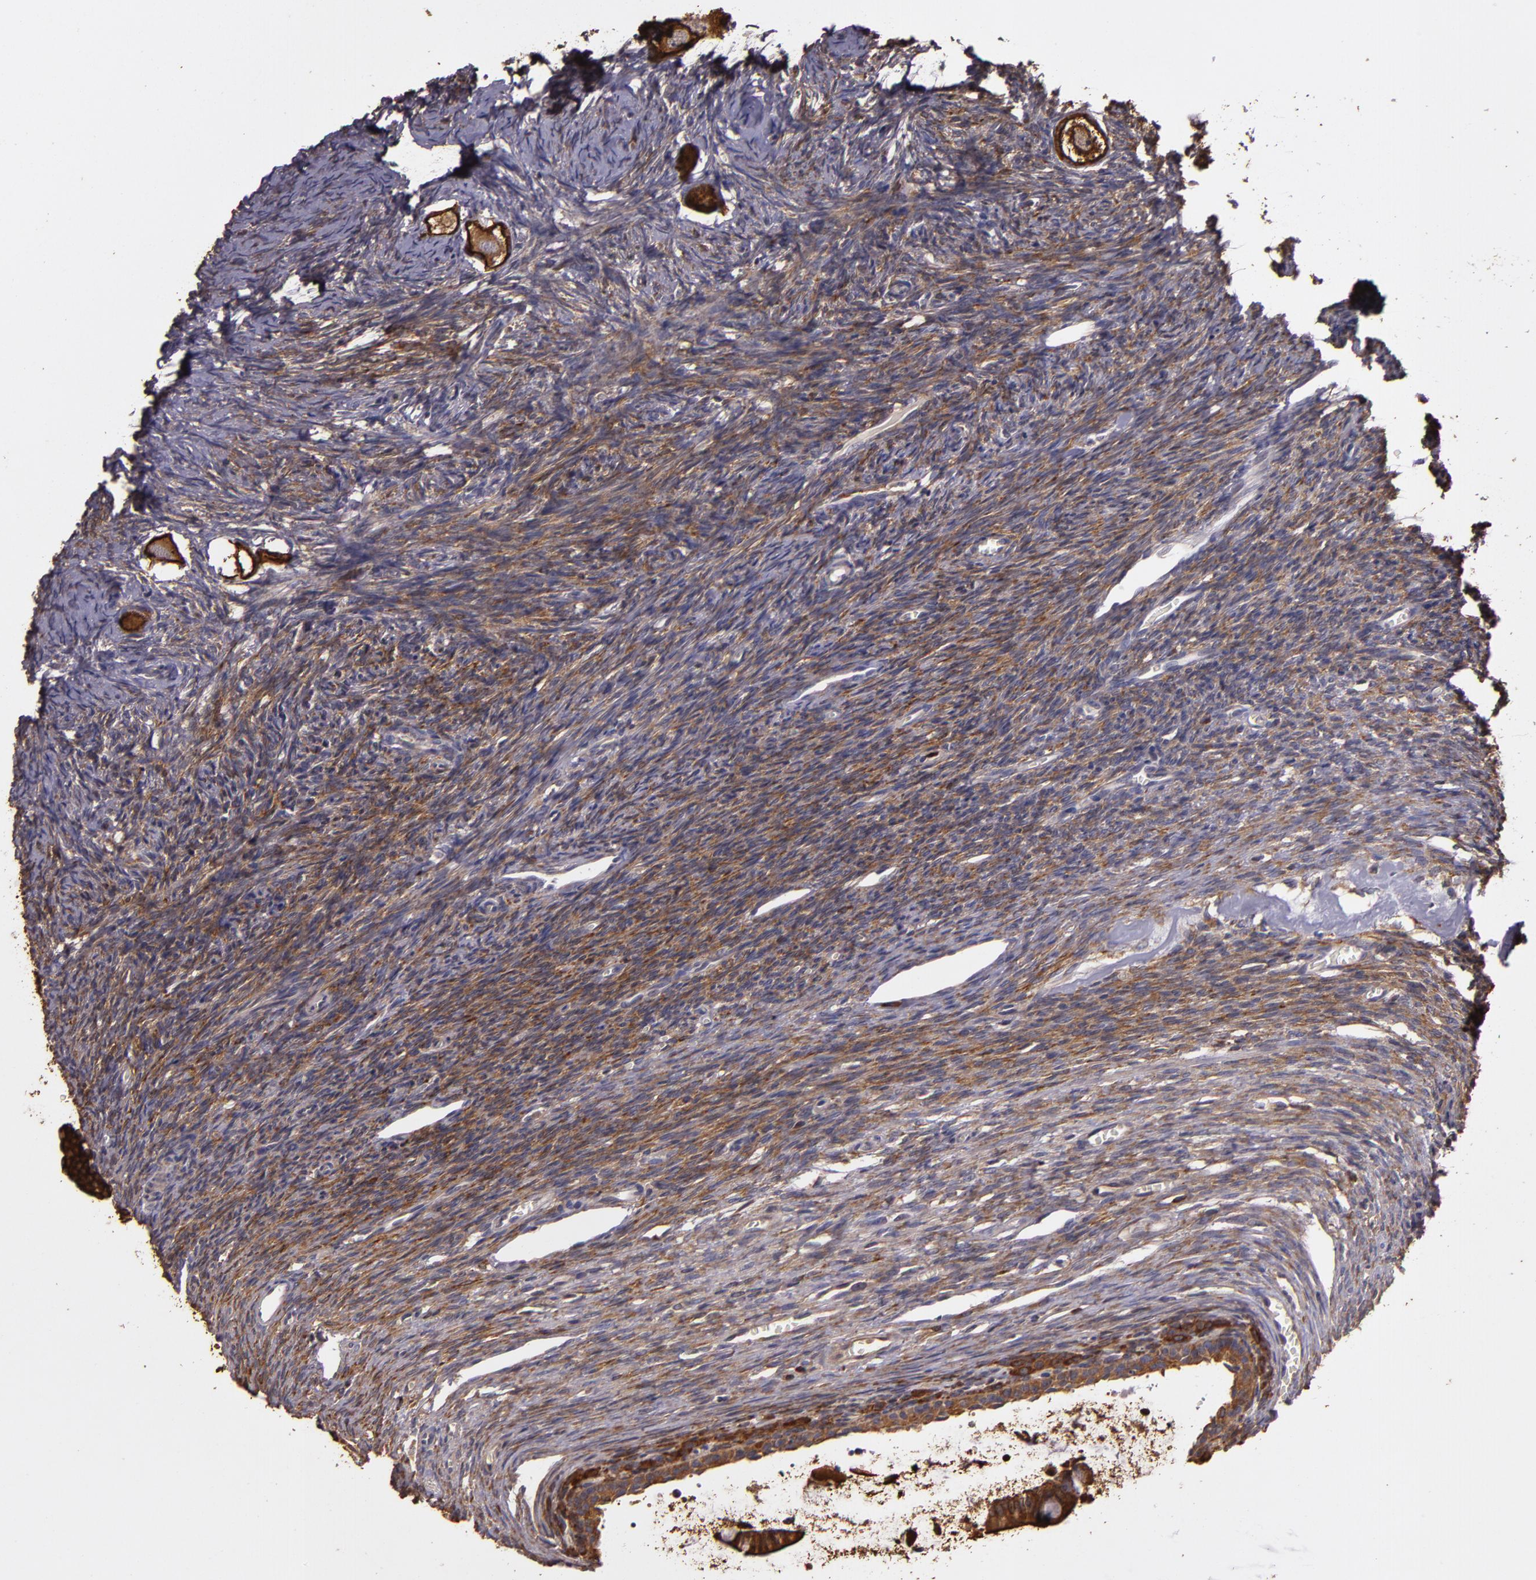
{"staining": {"intensity": "strong", "quantity": ">75%", "location": "cytoplasmic/membranous"}, "tissue": "ovary", "cell_type": "Follicle cells", "image_type": "normal", "snomed": [{"axis": "morphology", "description": "Normal tissue, NOS"}, {"axis": "topography", "description": "Ovary"}], "caption": "Immunohistochemistry (DAB (3,3'-diaminobenzidine)) staining of benign ovary demonstrates strong cytoplasmic/membranous protein staining in about >75% of follicle cells. The staining was performed using DAB (3,3'-diaminobenzidine) to visualize the protein expression in brown, while the nuclei were stained in blue with hematoxylin (Magnification: 20x).", "gene": "SLC9A3R1", "patient": {"sex": "female", "age": 27}}